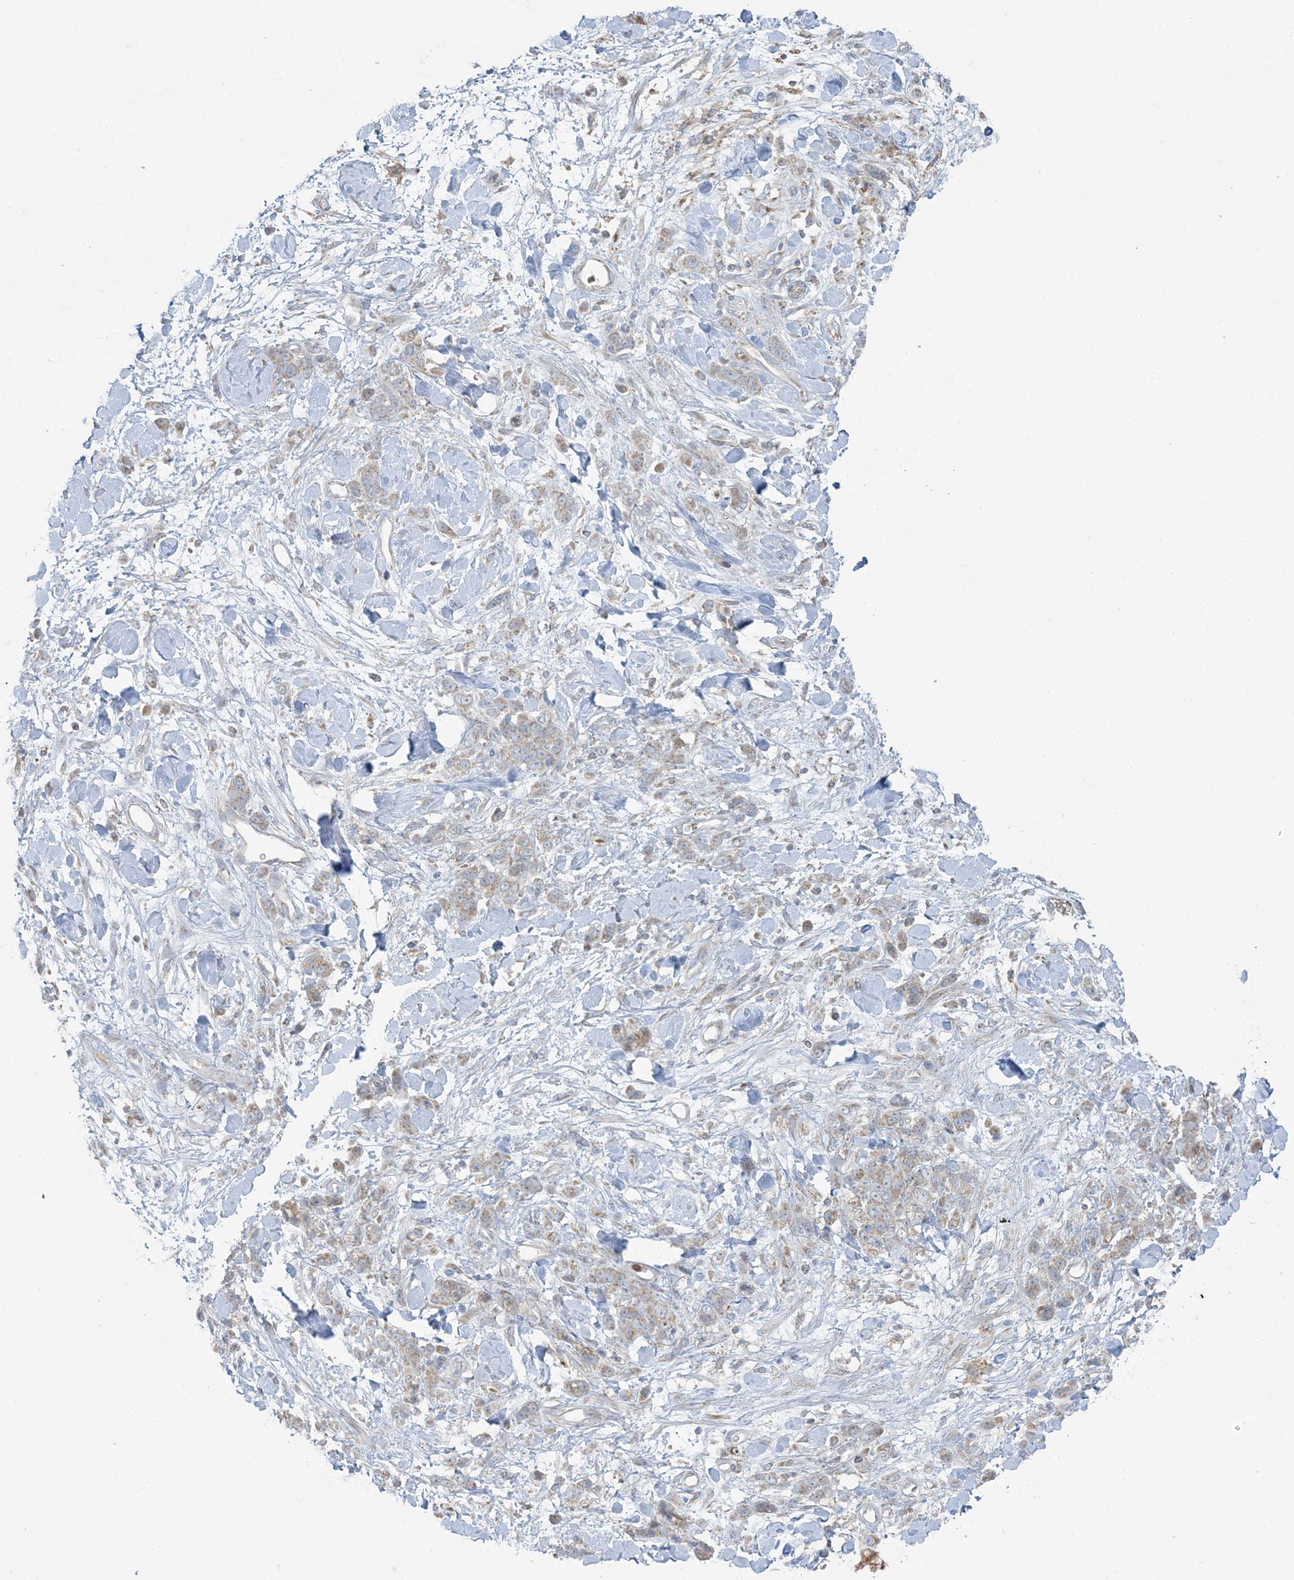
{"staining": {"intensity": "weak", "quantity": ">75%", "location": "cytoplasmic/membranous"}, "tissue": "stomach cancer", "cell_type": "Tumor cells", "image_type": "cancer", "snomed": [{"axis": "morphology", "description": "Normal tissue, NOS"}, {"axis": "morphology", "description": "Adenocarcinoma, NOS"}, {"axis": "topography", "description": "Stomach"}], "caption": "Weak cytoplasmic/membranous protein staining is seen in about >75% of tumor cells in stomach cancer. The staining was performed using DAB (3,3'-diaminobenzidine) to visualize the protein expression in brown, while the nuclei were stained in blue with hematoxylin (Magnification: 20x).", "gene": "PIK3R4", "patient": {"sex": "male", "age": 82}}